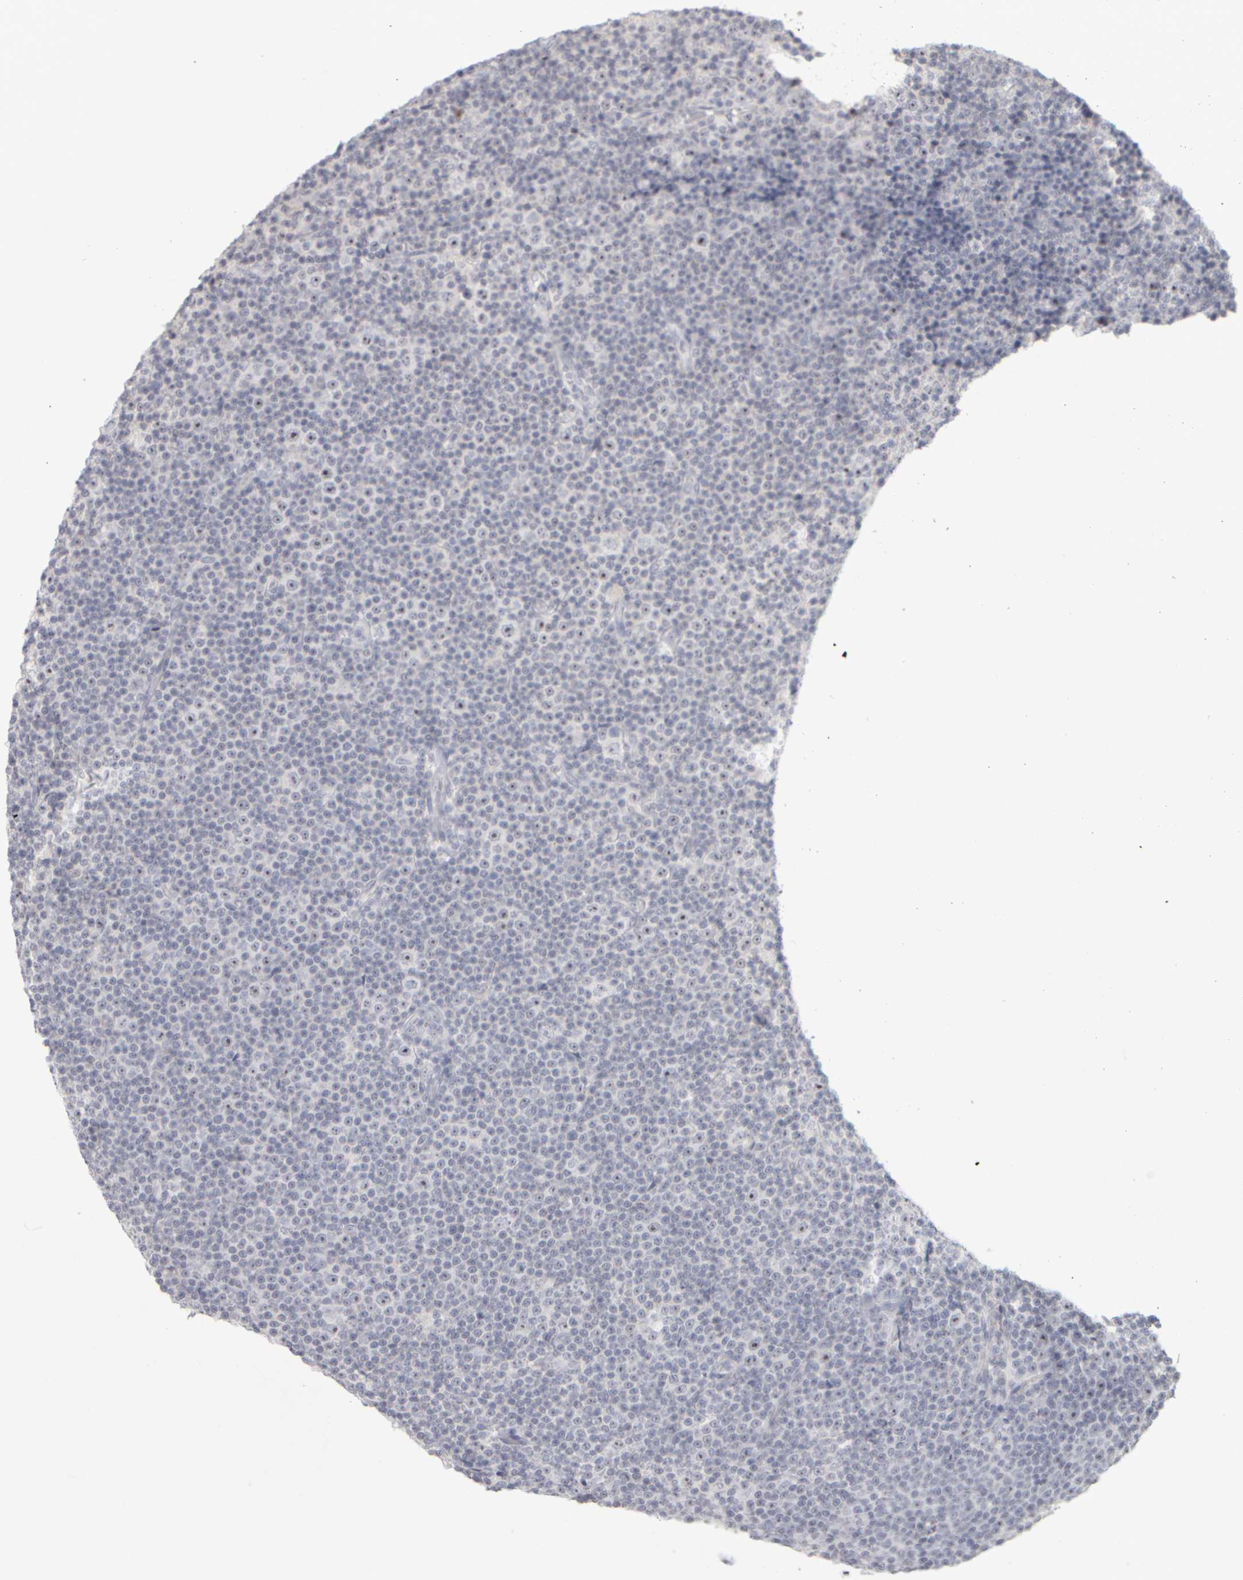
{"staining": {"intensity": "moderate", "quantity": "25%-75%", "location": "nuclear"}, "tissue": "lymphoma", "cell_type": "Tumor cells", "image_type": "cancer", "snomed": [{"axis": "morphology", "description": "Malignant lymphoma, non-Hodgkin's type, Low grade"}, {"axis": "topography", "description": "Lymph node"}], "caption": "High-power microscopy captured an immunohistochemistry (IHC) histopathology image of malignant lymphoma, non-Hodgkin's type (low-grade), revealing moderate nuclear positivity in about 25%-75% of tumor cells.", "gene": "DCXR", "patient": {"sex": "female", "age": 67}}